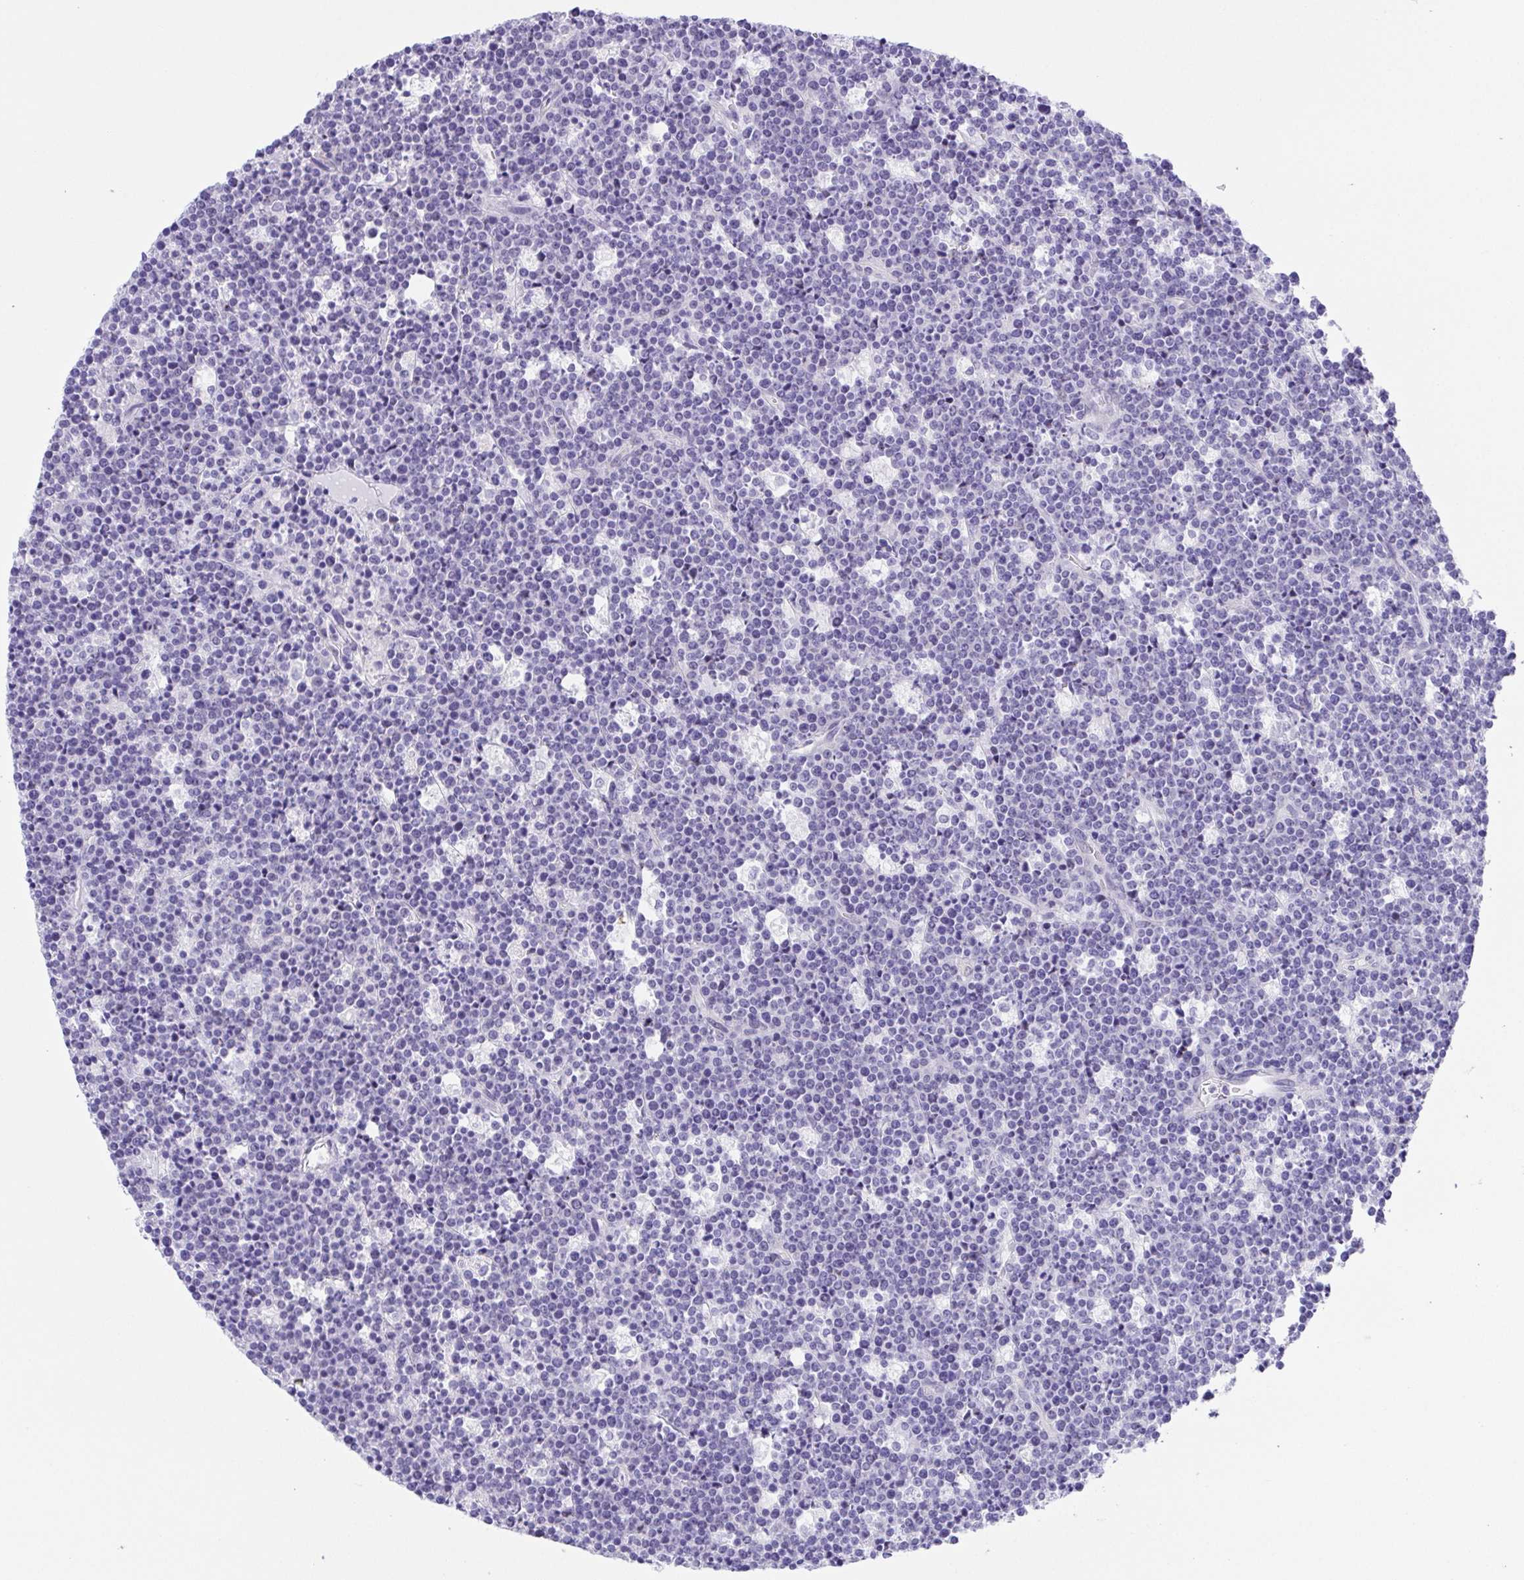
{"staining": {"intensity": "negative", "quantity": "none", "location": "none"}, "tissue": "lymphoma", "cell_type": "Tumor cells", "image_type": "cancer", "snomed": [{"axis": "morphology", "description": "Malignant lymphoma, non-Hodgkin's type, High grade"}, {"axis": "topography", "description": "Ovary"}], "caption": "The histopathology image reveals no staining of tumor cells in lymphoma.", "gene": "LUZP4", "patient": {"sex": "female", "age": 56}}